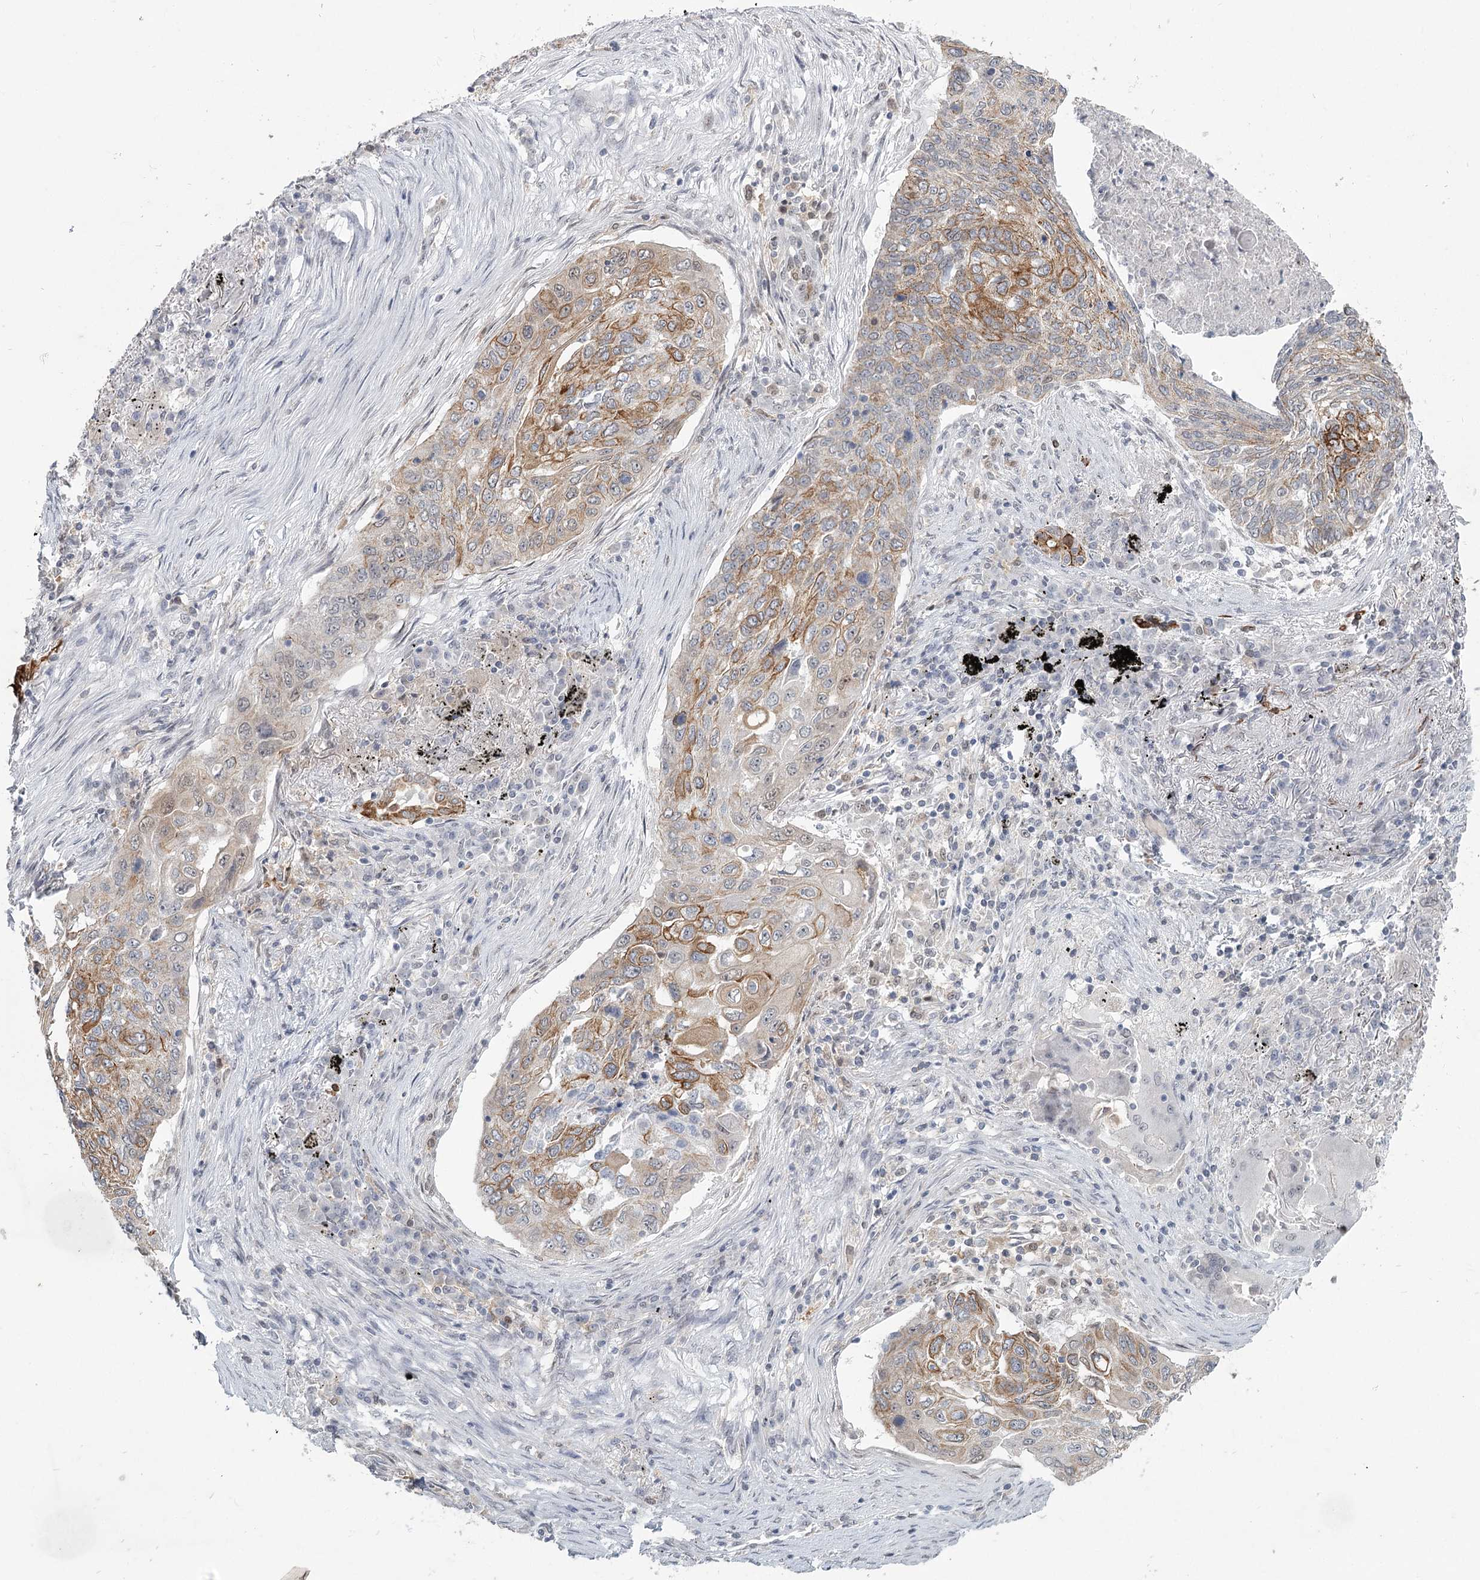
{"staining": {"intensity": "moderate", "quantity": "25%-75%", "location": "cytoplasmic/membranous"}, "tissue": "lung cancer", "cell_type": "Tumor cells", "image_type": "cancer", "snomed": [{"axis": "morphology", "description": "Squamous cell carcinoma, NOS"}, {"axis": "topography", "description": "Lung"}], "caption": "Immunohistochemistry (DAB (3,3'-diaminobenzidine)) staining of human lung squamous cell carcinoma reveals moderate cytoplasmic/membranous protein staining in approximately 25%-75% of tumor cells. (DAB (3,3'-diaminobenzidine) IHC, brown staining for protein, blue staining for nuclei).", "gene": "TMEM70", "patient": {"sex": "female", "age": 63}}